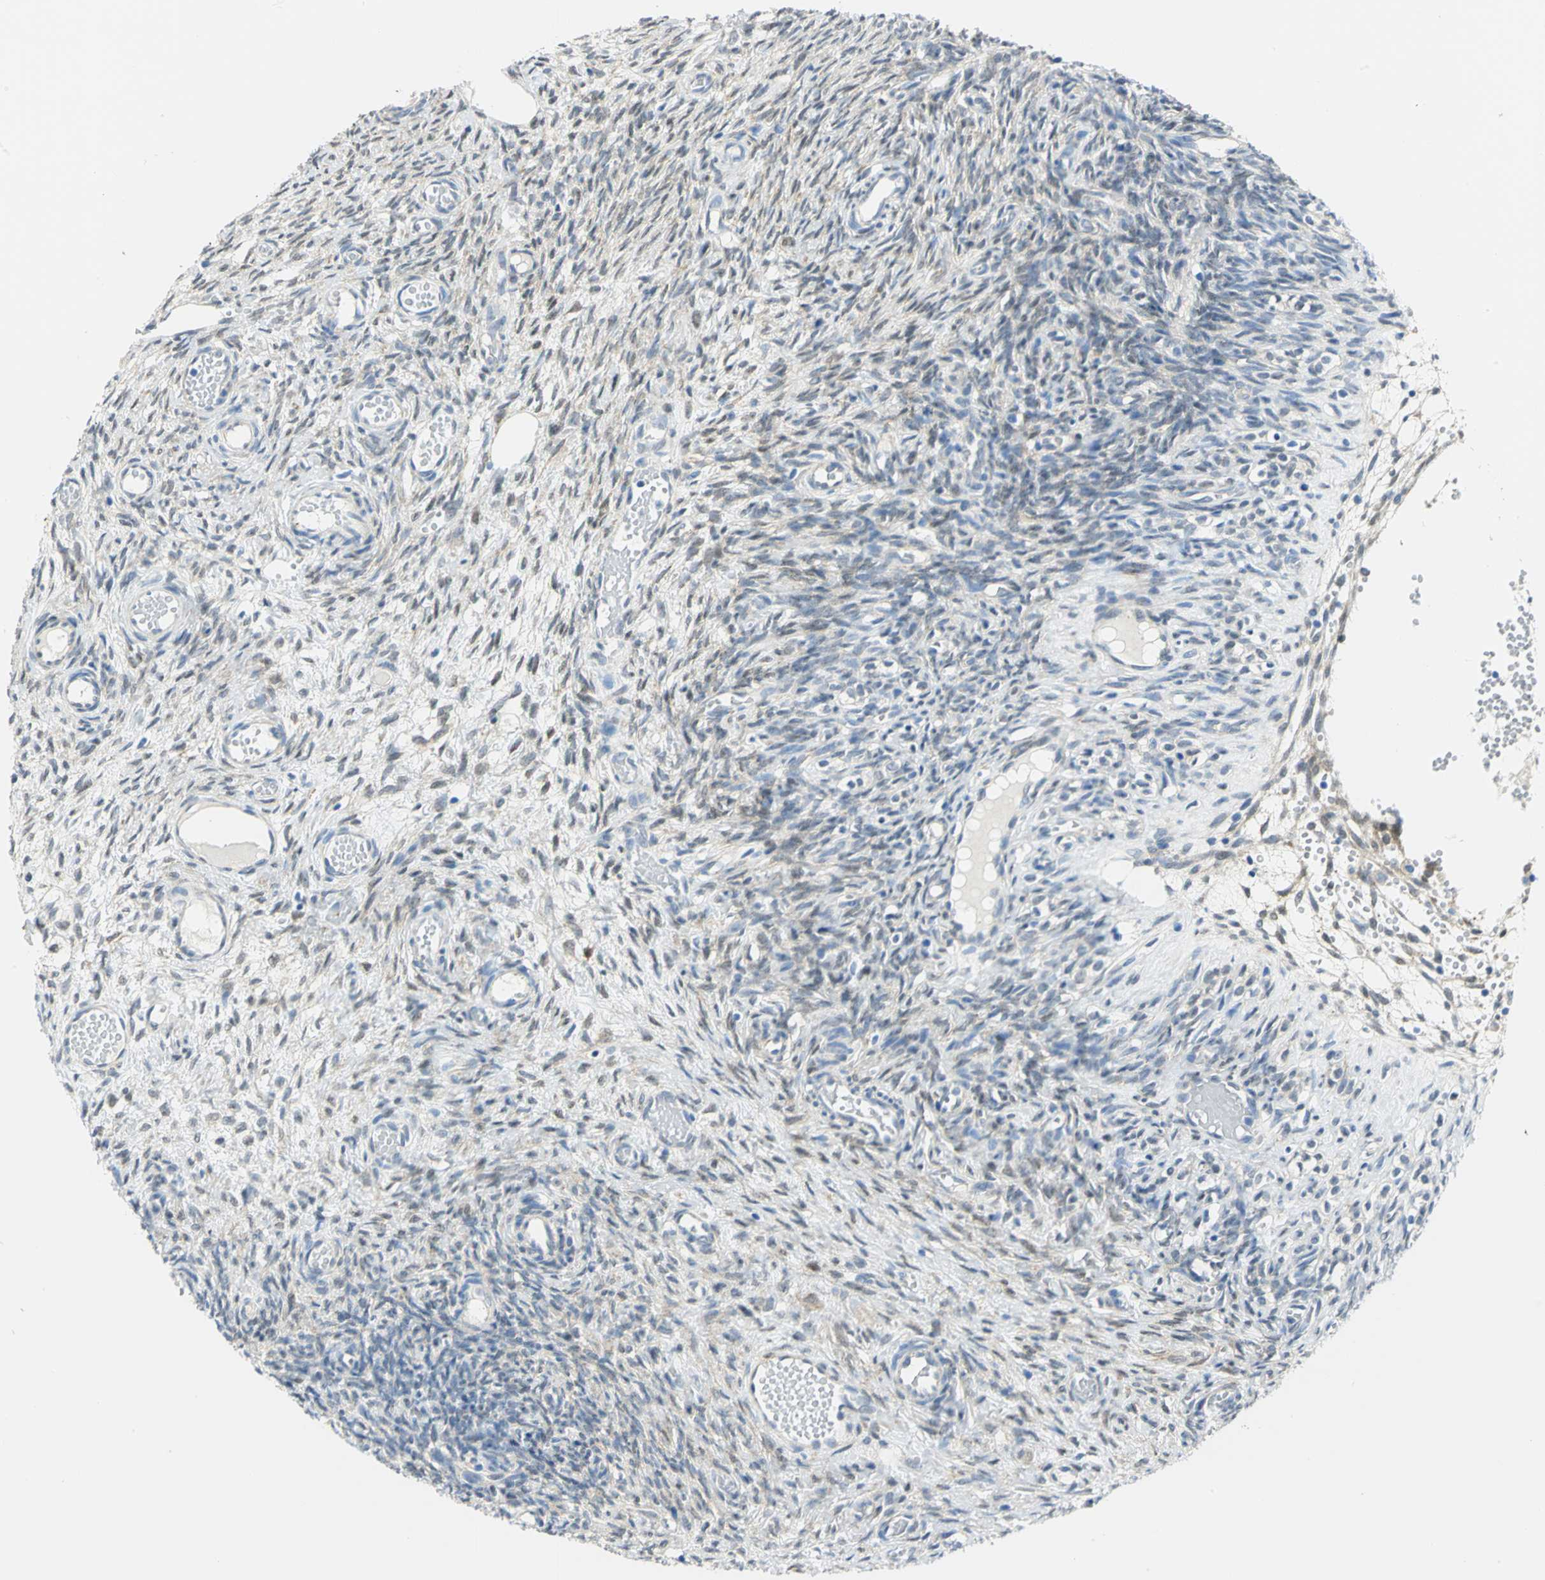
{"staining": {"intensity": "weak", "quantity": "25%-75%", "location": "cytoplasmic/membranous"}, "tissue": "ovary", "cell_type": "Ovarian stroma cells", "image_type": "normal", "snomed": [{"axis": "morphology", "description": "Normal tissue, NOS"}, {"axis": "topography", "description": "Ovary"}], "caption": "IHC histopathology image of unremarkable human ovary stained for a protein (brown), which reveals low levels of weak cytoplasmic/membranous positivity in approximately 25%-75% of ovarian stroma cells.", "gene": "PGM3", "patient": {"sex": "female", "age": 35}}